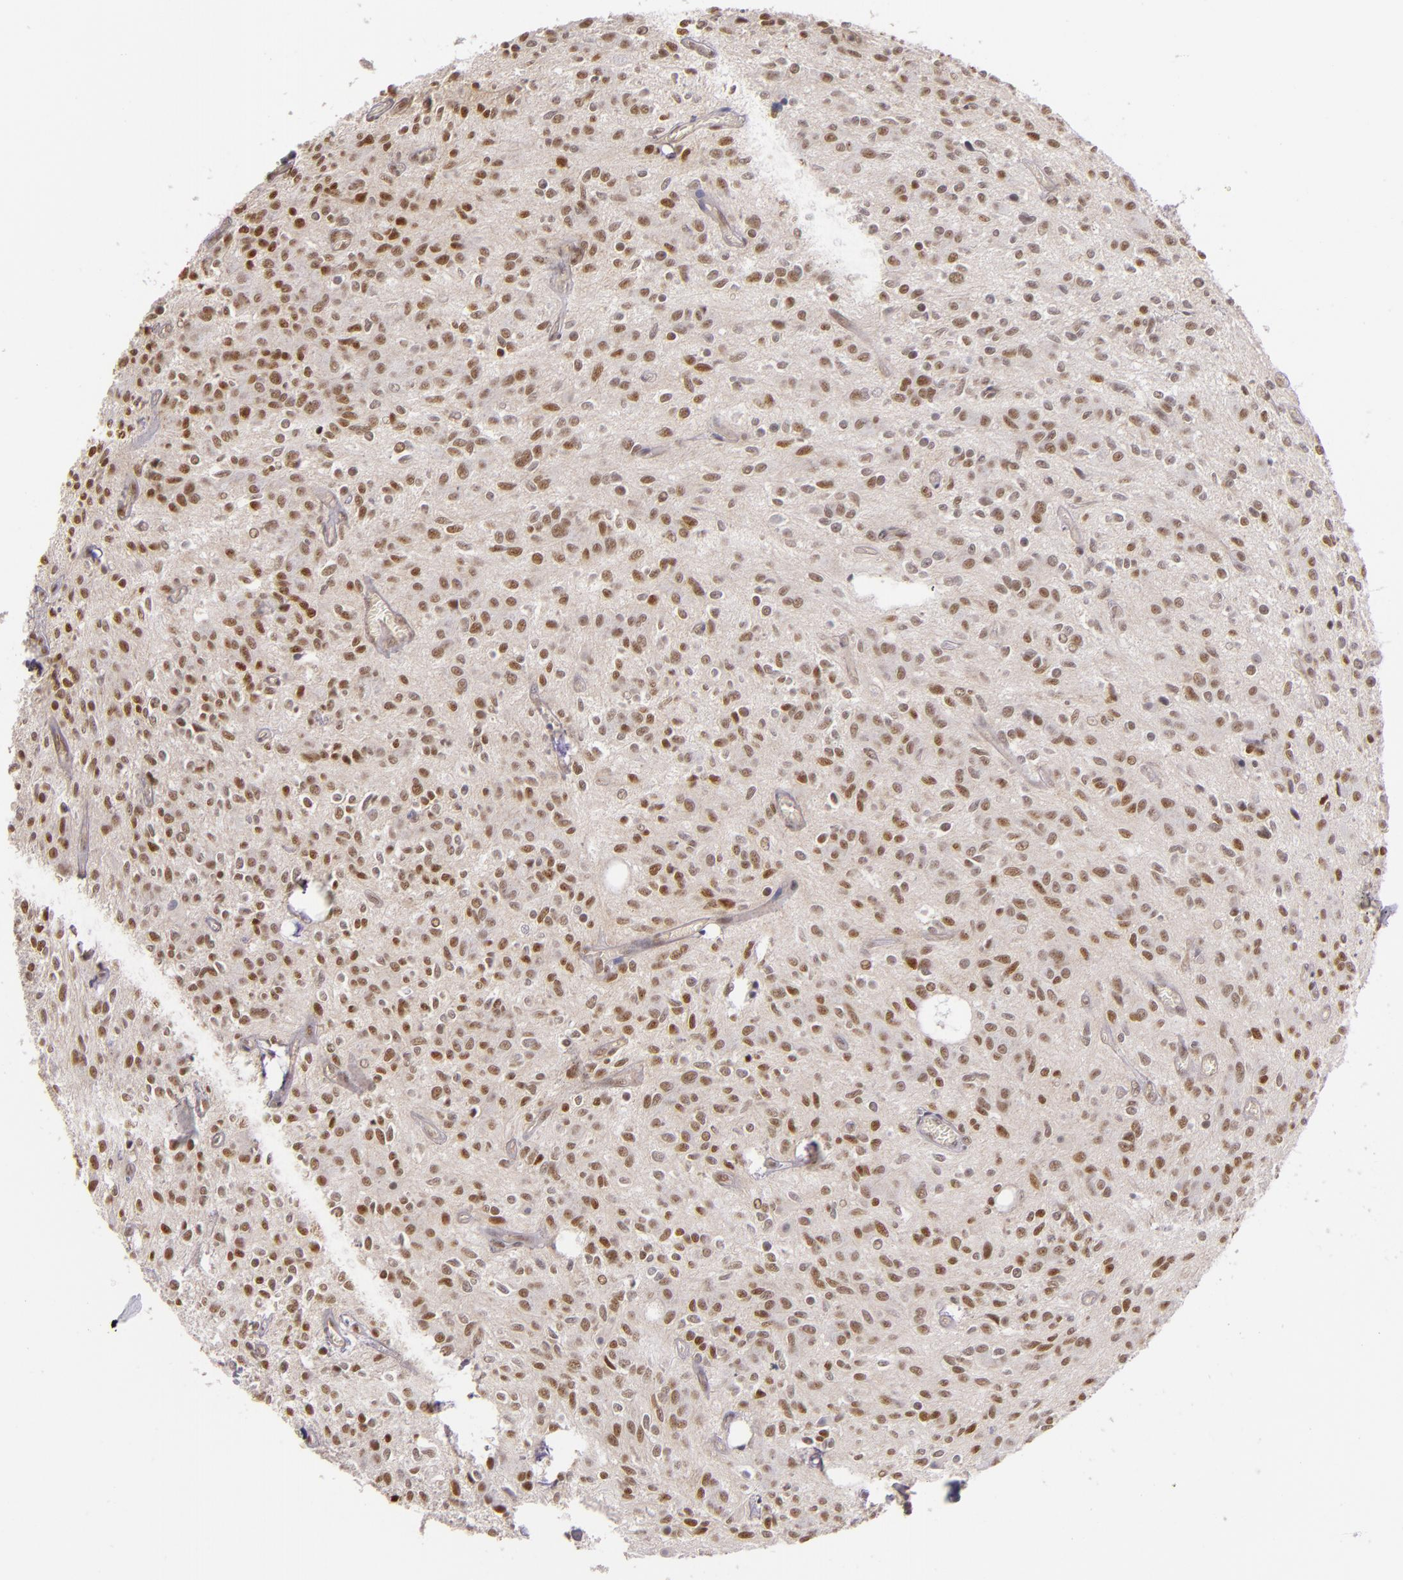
{"staining": {"intensity": "moderate", "quantity": "25%-75%", "location": "nuclear"}, "tissue": "glioma", "cell_type": "Tumor cells", "image_type": "cancer", "snomed": [{"axis": "morphology", "description": "Glioma, malignant, Low grade"}, {"axis": "topography", "description": "Brain"}], "caption": "Moderate nuclear expression for a protein is seen in approximately 25%-75% of tumor cells of glioma using IHC.", "gene": "NCOR2", "patient": {"sex": "female", "age": 15}}